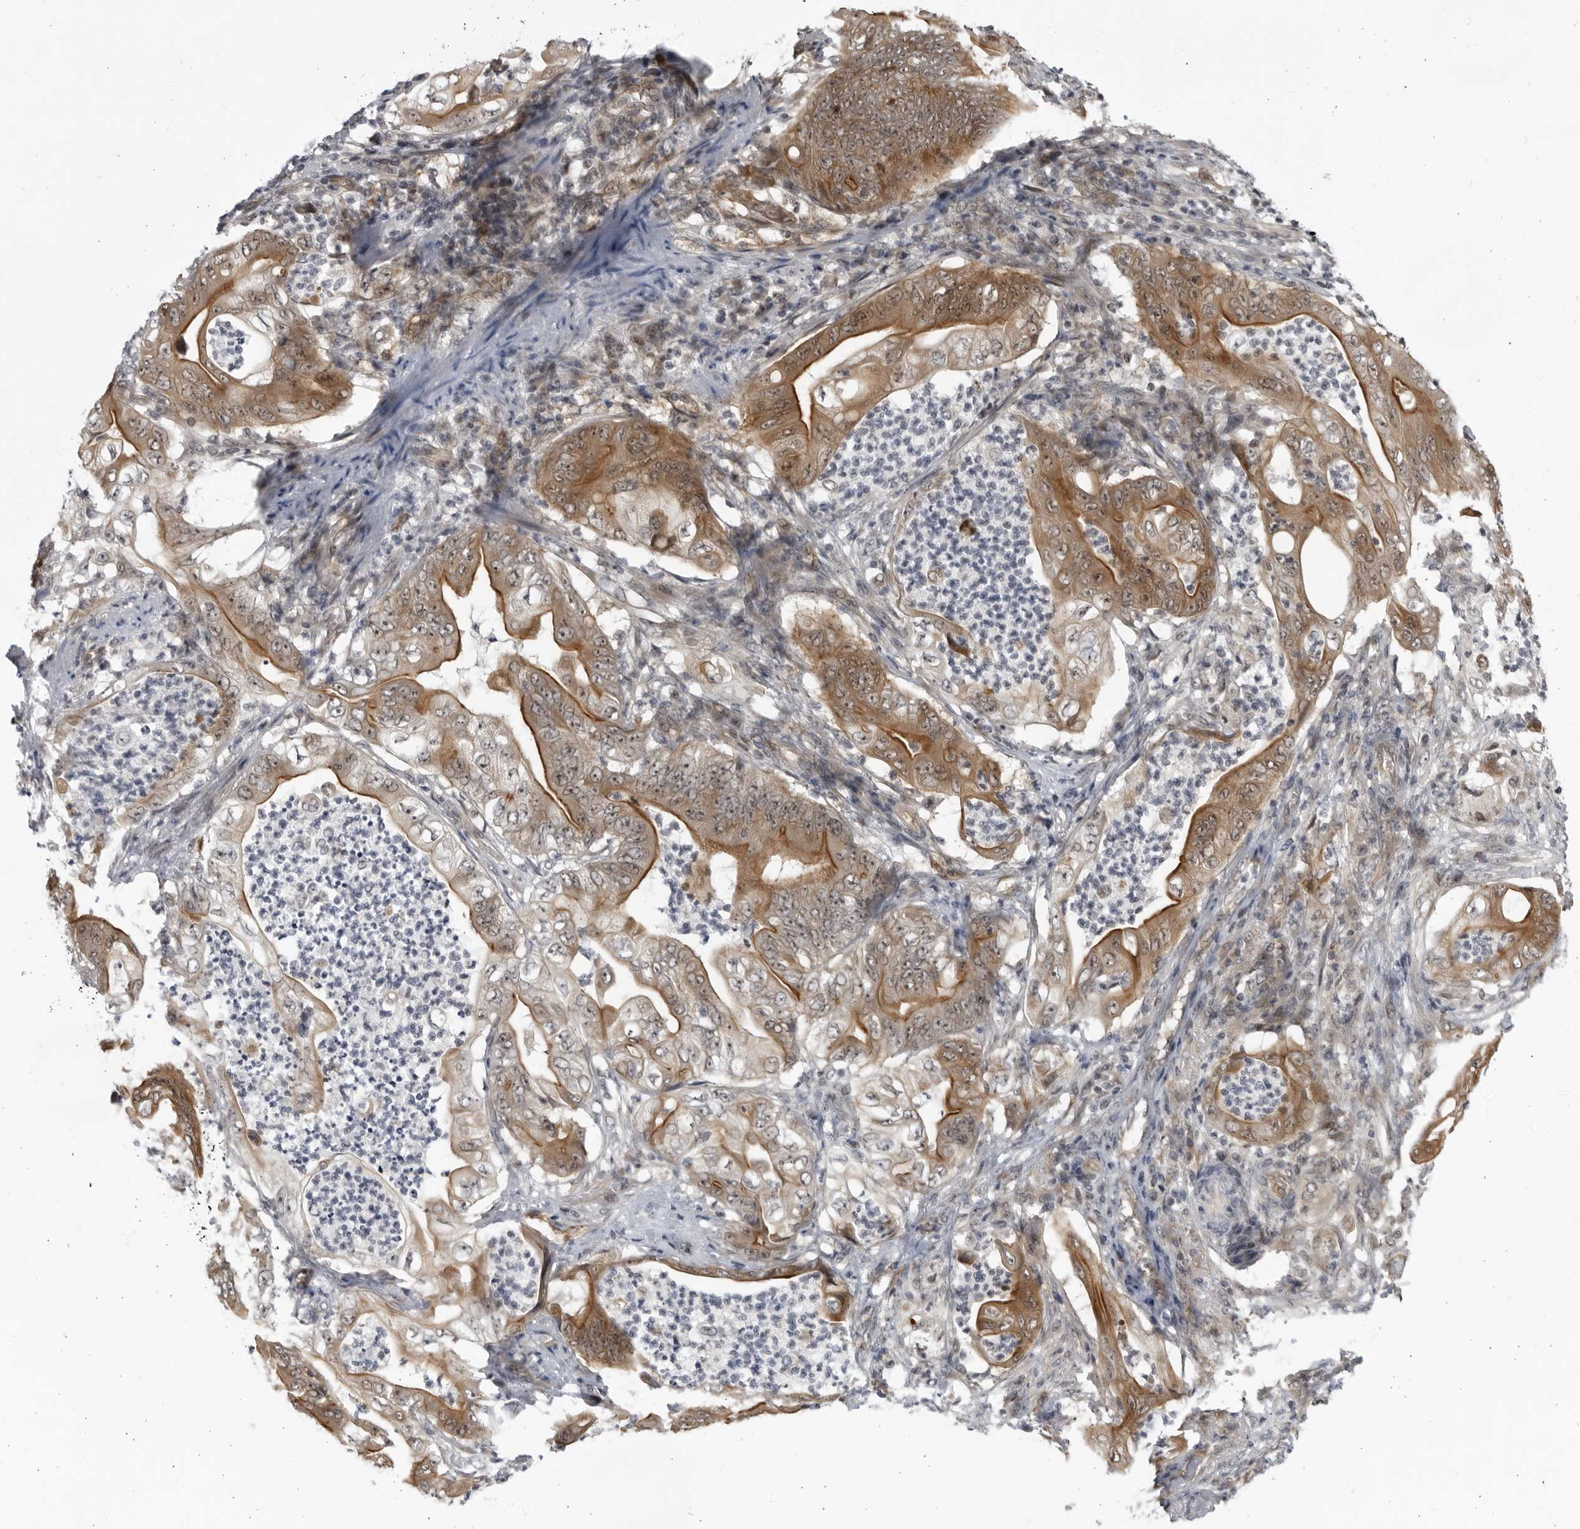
{"staining": {"intensity": "moderate", "quantity": ">75%", "location": "cytoplasmic/membranous,nuclear"}, "tissue": "stomach cancer", "cell_type": "Tumor cells", "image_type": "cancer", "snomed": [{"axis": "morphology", "description": "Adenocarcinoma, NOS"}, {"axis": "topography", "description": "Stomach"}], "caption": "Adenocarcinoma (stomach) stained for a protein displays moderate cytoplasmic/membranous and nuclear positivity in tumor cells.", "gene": "ITGB3BP", "patient": {"sex": "female", "age": 73}}